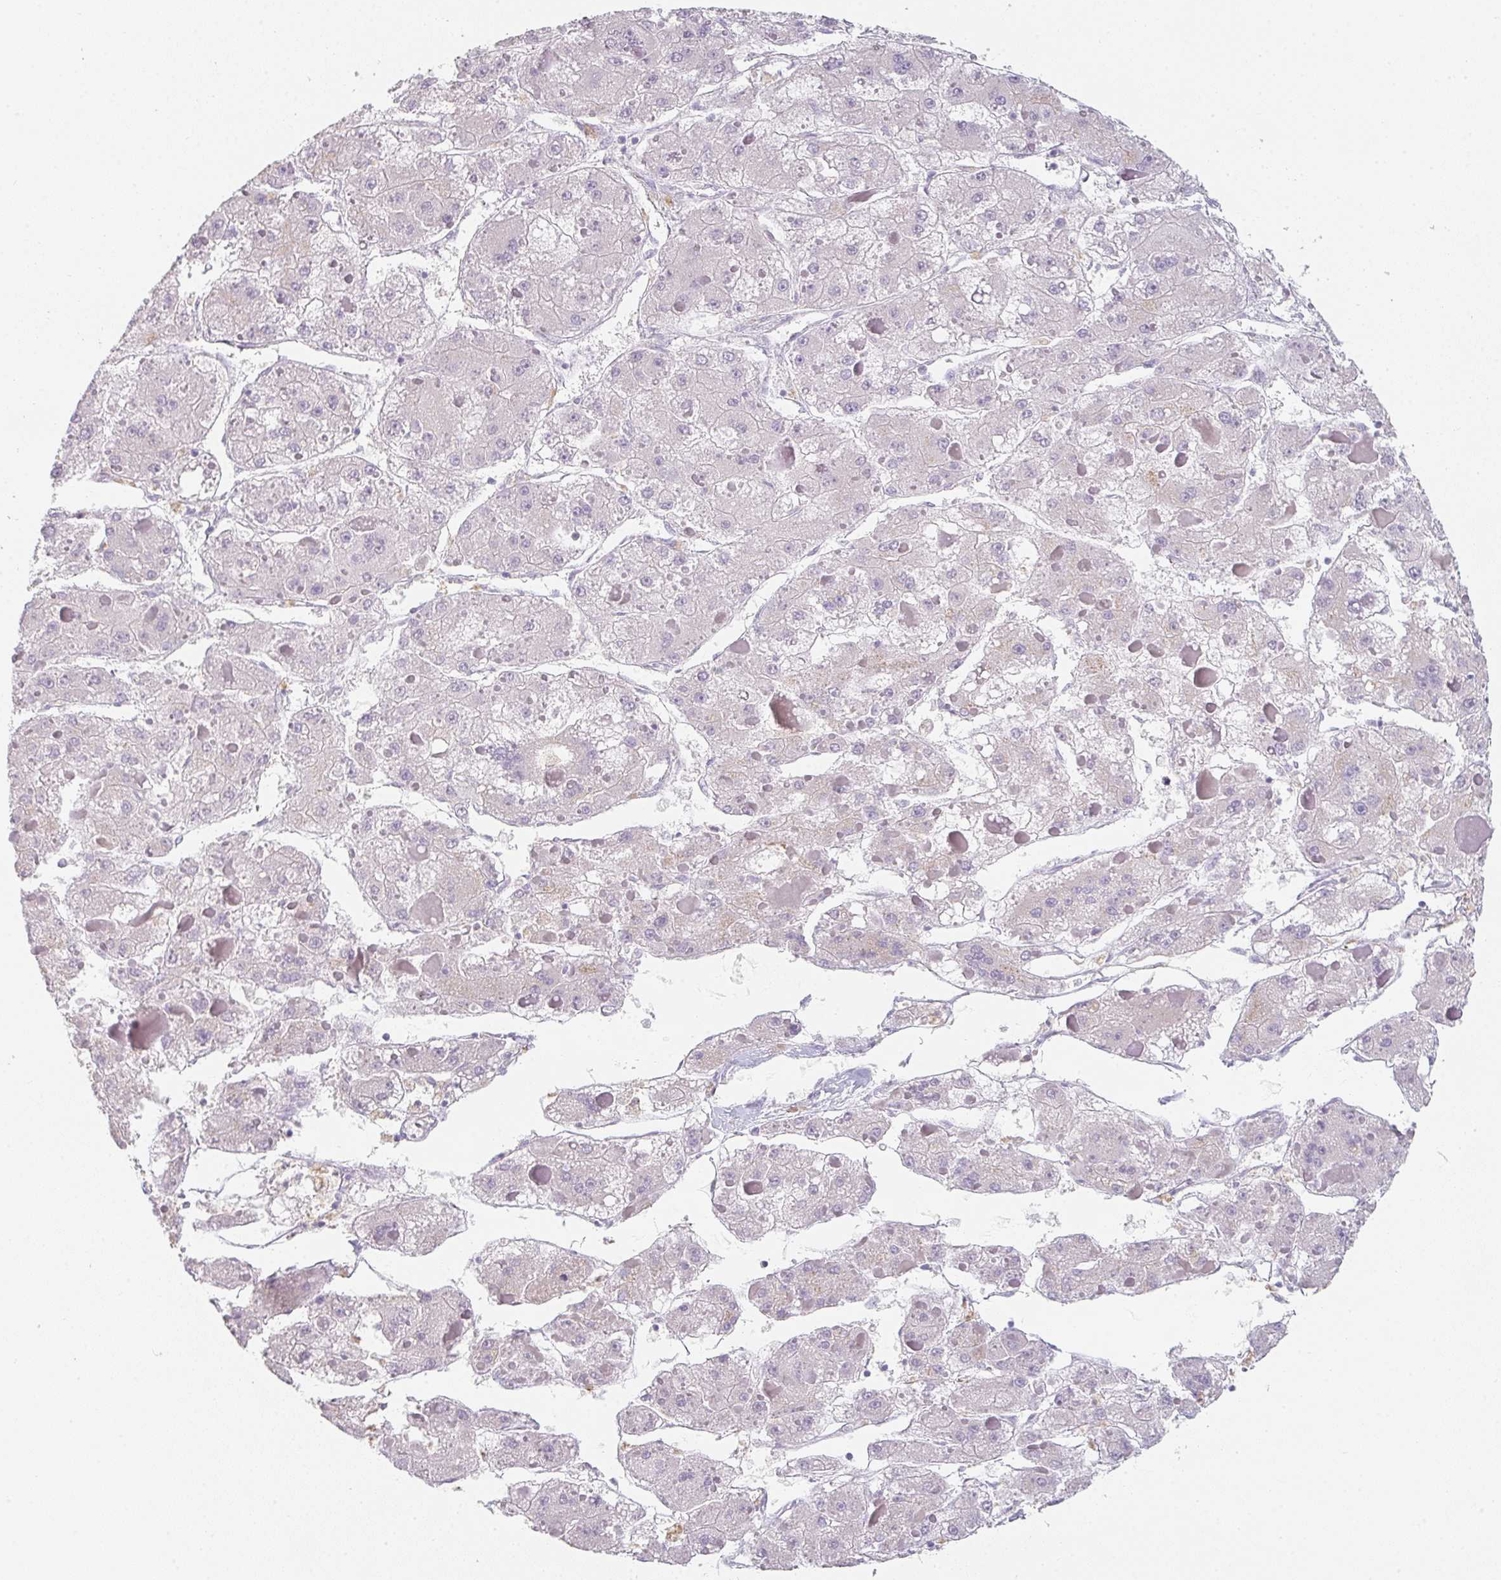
{"staining": {"intensity": "negative", "quantity": "none", "location": "none"}, "tissue": "liver cancer", "cell_type": "Tumor cells", "image_type": "cancer", "snomed": [{"axis": "morphology", "description": "Carcinoma, Hepatocellular, NOS"}, {"axis": "topography", "description": "Liver"}], "caption": "Human liver cancer (hepatocellular carcinoma) stained for a protein using immunohistochemistry displays no staining in tumor cells.", "gene": "C1QTNF8", "patient": {"sex": "female", "age": 73}}